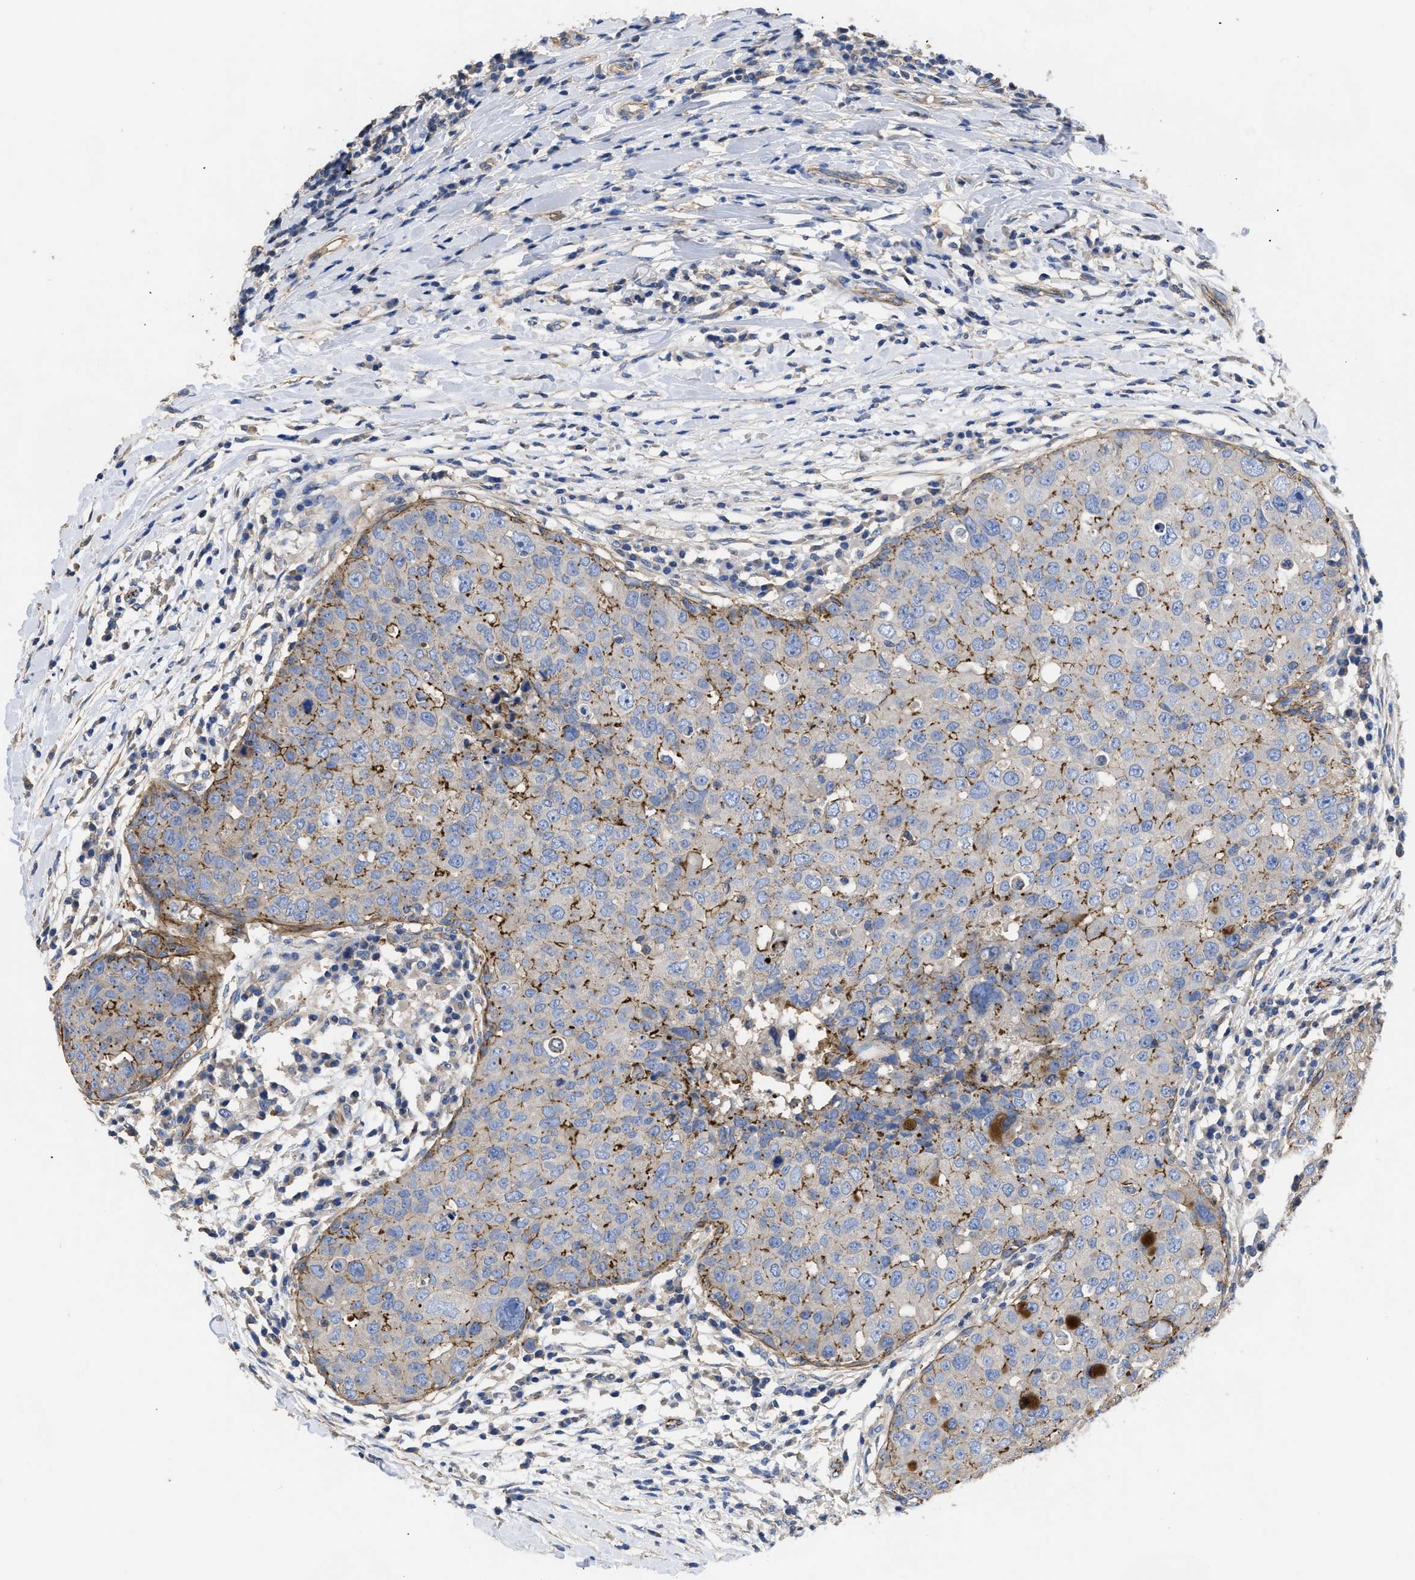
{"staining": {"intensity": "moderate", "quantity": "<25%", "location": "cytoplasmic/membranous"}, "tissue": "breast cancer", "cell_type": "Tumor cells", "image_type": "cancer", "snomed": [{"axis": "morphology", "description": "Duct carcinoma"}, {"axis": "topography", "description": "Breast"}], "caption": "Brown immunohistochemical staining in invasive ductal carcinoma (breast) reveals moderate cytoplasmic/membranous staining in about <25% of tumor cells.", "gene": "USP4", "patient": {"sex": "female", "age": 27}}